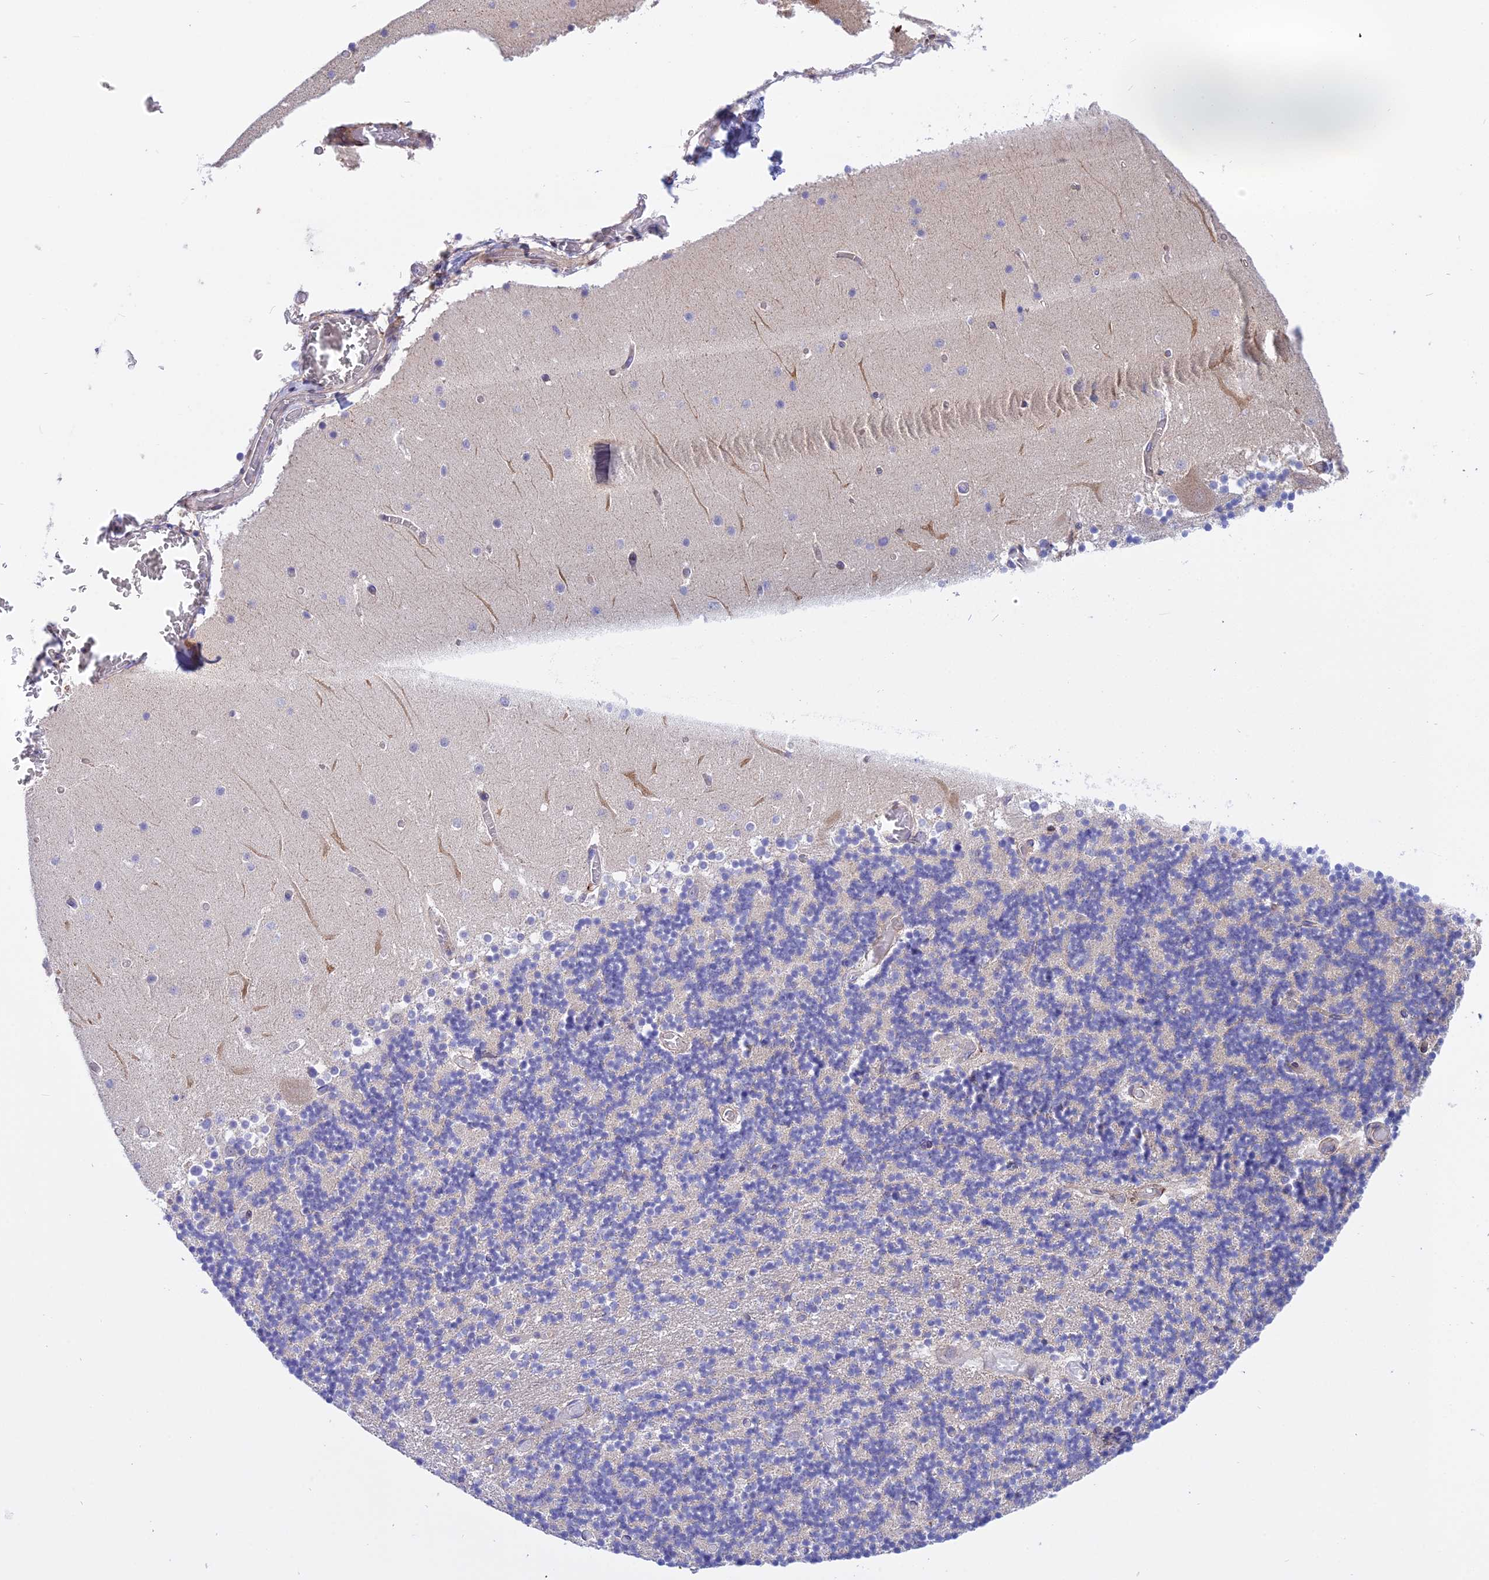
{"staining": {"intensity": "negative", "quantity": "none", "location": "none"}, "tissue": "cerebellum", "cell_type": "Cells in granular layer", "image_type": "normal", "snomed": [{"axis": "morphology", "description": "Normal tissue, NOS"}, {"axis": "topography", "description": "Cerebellum"}], "caption": "Immunohistochemistry (IHC) histopathology image of normal cerebellum stained for a protein (brown), which exhibits no expression in cells in granular layer. (Brightfield microscopy of DAB IHC at high magnification).", "gene": "TRIM43B", "patient": {"sex": "female", "age": 28}}